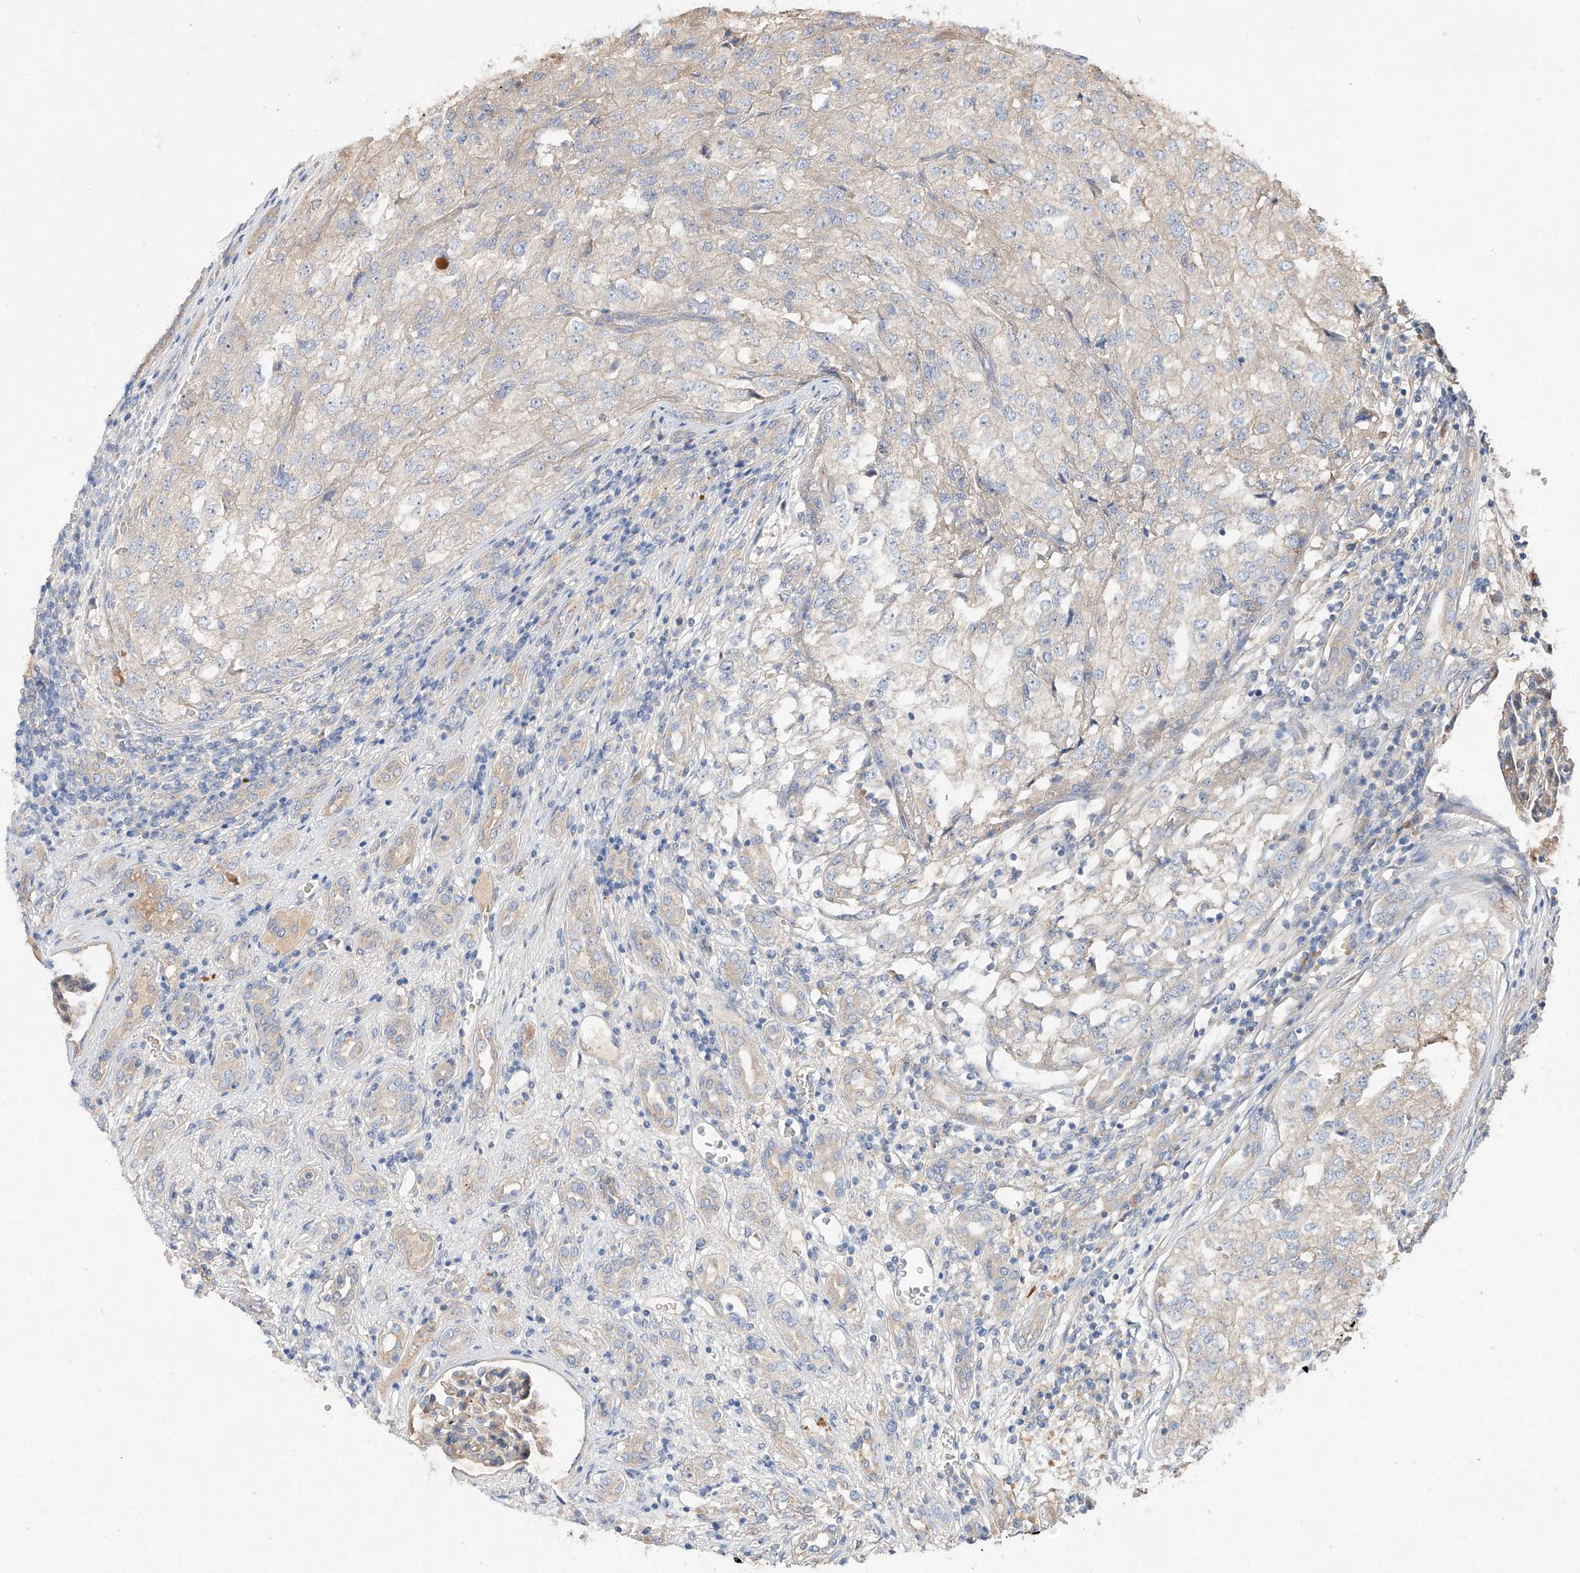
{"staining": {"intensity": "negative", "quantity": "none", "location": "none"}, "tissue": "renal cancer", "cell_type": "Tumor cells", "image_type": "cancer", "snomed": [{"axis": "morphology", "description": "Adenocarcinoma, NOS"}, {"axis": "topography", "description": "Kidney"}], "caption": "Tumor cells are negative for protein expression in human renal cancer (adenocarcinoma).", "gene": "DIRAS3", "patient": {"sex": "female", "age": 54}}